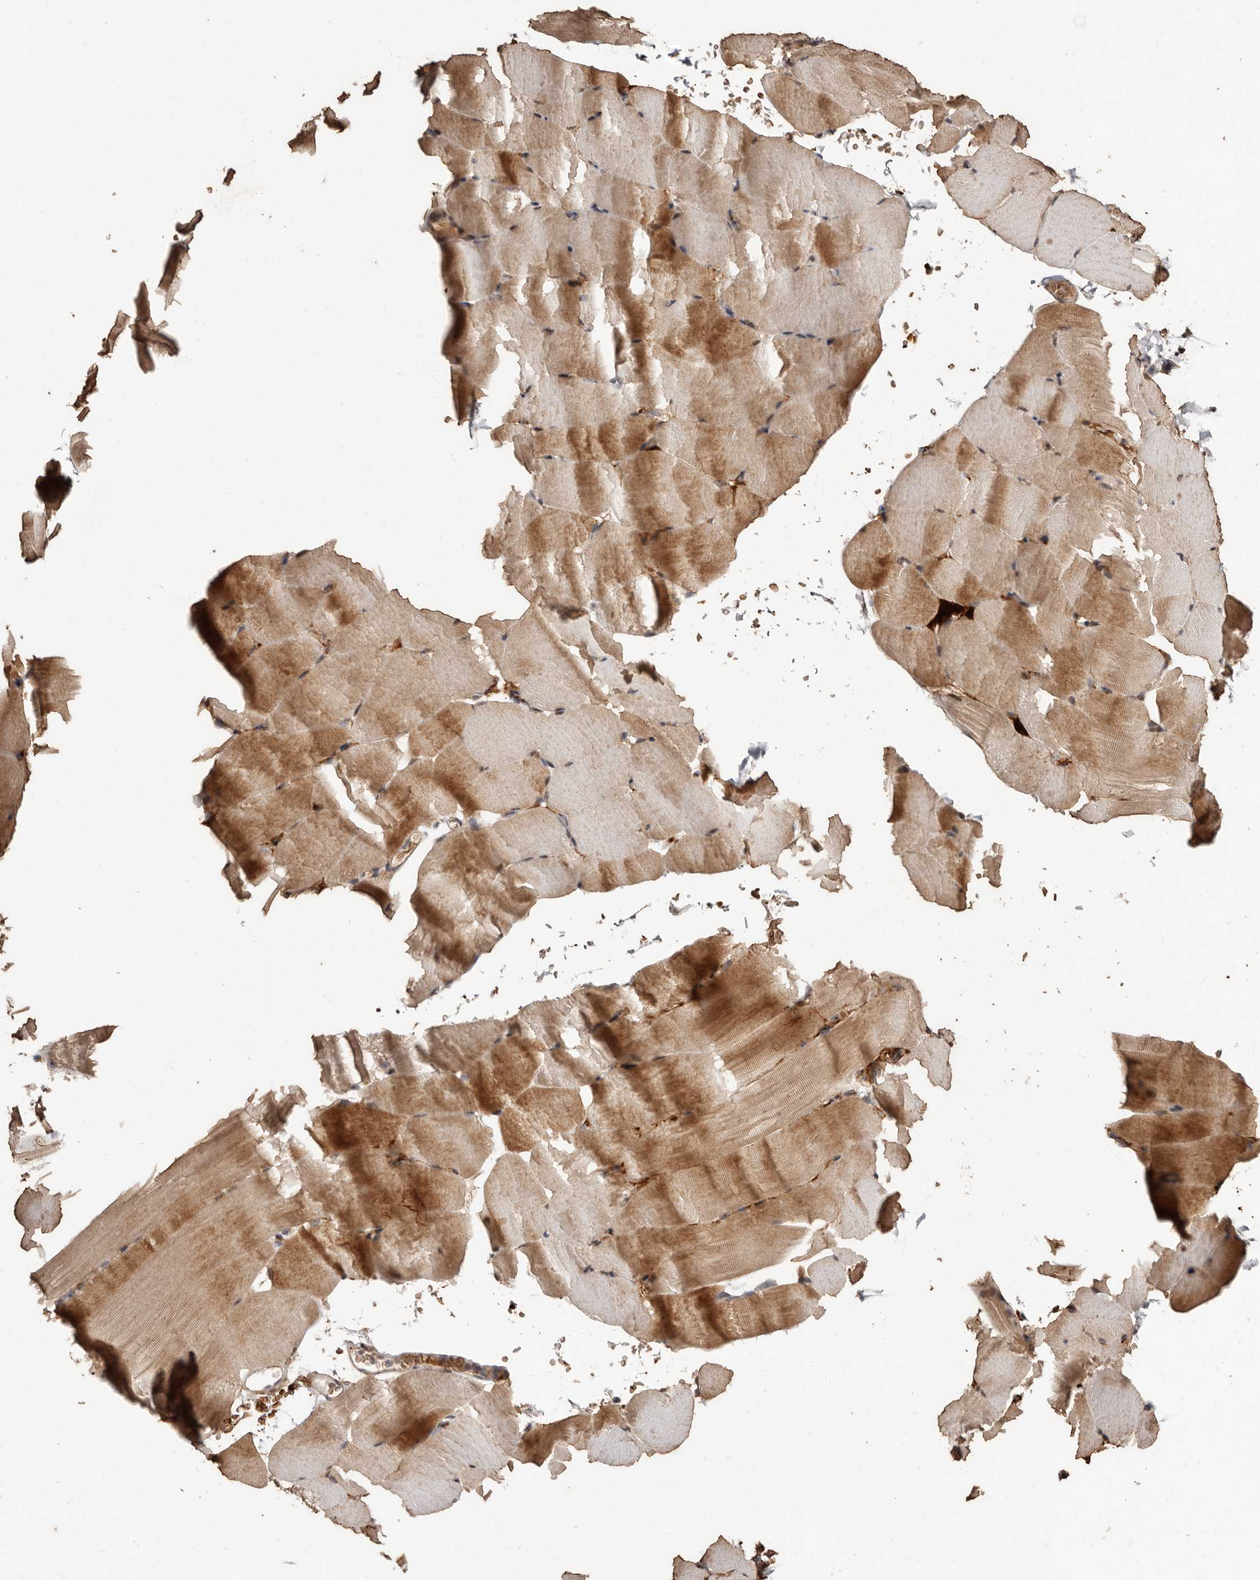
{"staining": {"intensity": "moderate", "quantity": ">75%", "location": "cytoplasmic/membranous"}, "tissue": "skeletal muscle", "cell_type": "Myocytes", "image_type": "normal", "snomed": [{"axis": "morphology", "description": "Normal tissue, NOS"}, {"axis": "topography", "description": "Skeletal muscle"}, {"axis": "topography", "description": "Parathyroid gland"}], "caption": "Myocytes display medium levels of moderate cytoplasmic/membranous positivity in approximately >75% of cells in normal human skeletal muscle.", "gene": "GRAMD2A", "patient": {"sex": "female", "age": 37}}